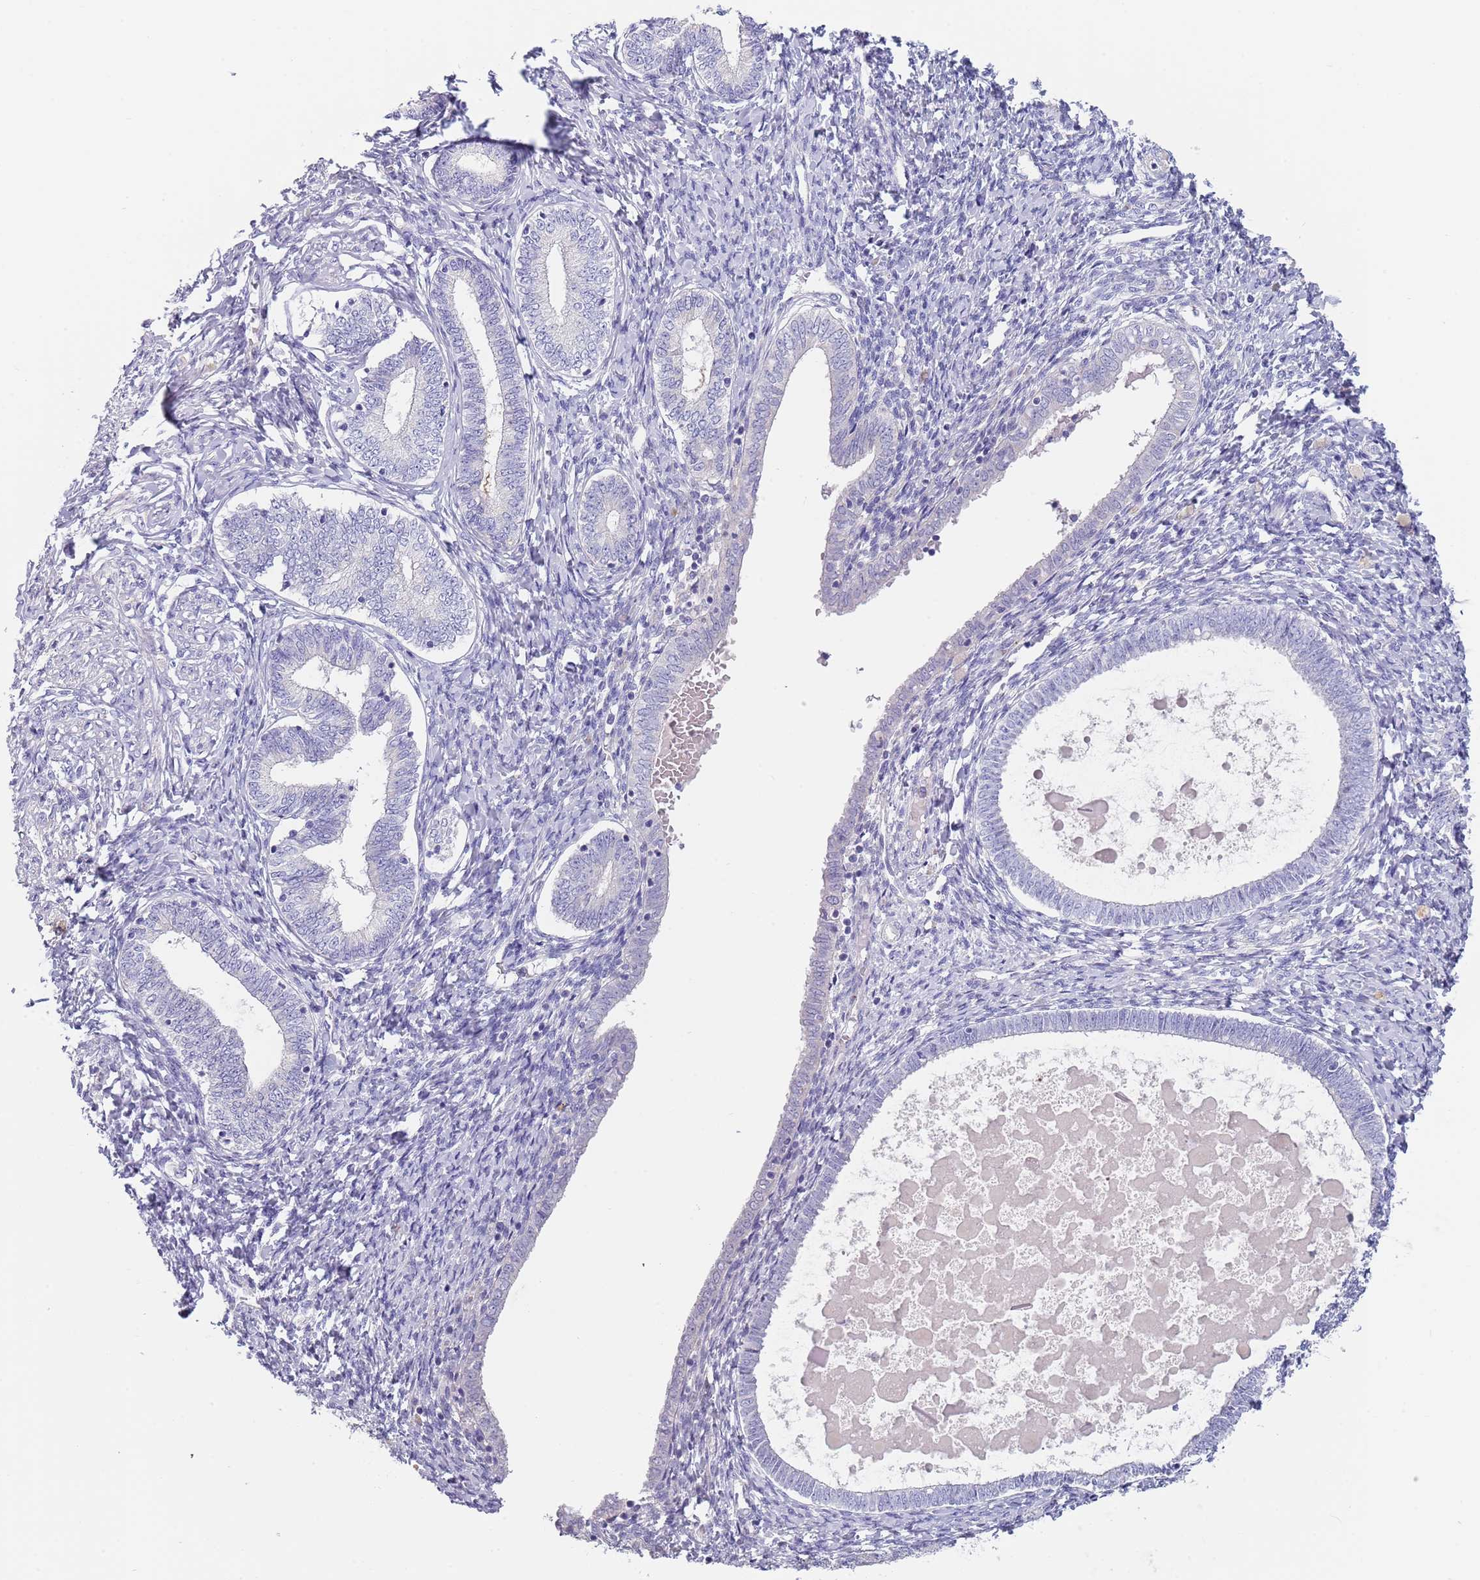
{"staining": {"intensity": "negative", "quantity": "none", "location": "none"}, "tissue": "endometrium", "cell_type": "Cells in endometrial stroma", "image_type": "normal", "snomed": [{"axis": "morphology", "description": "Normal tissue, NOS"}, {"axis": "topography", "description": "Endometrium"}], "caption": "The immunohistochemistry histopathology image has no significant expression in cells in endometrial stroma of endometrium.", "gene": "MAN1C1", "patient": {"sex": "female", "age": 72}}